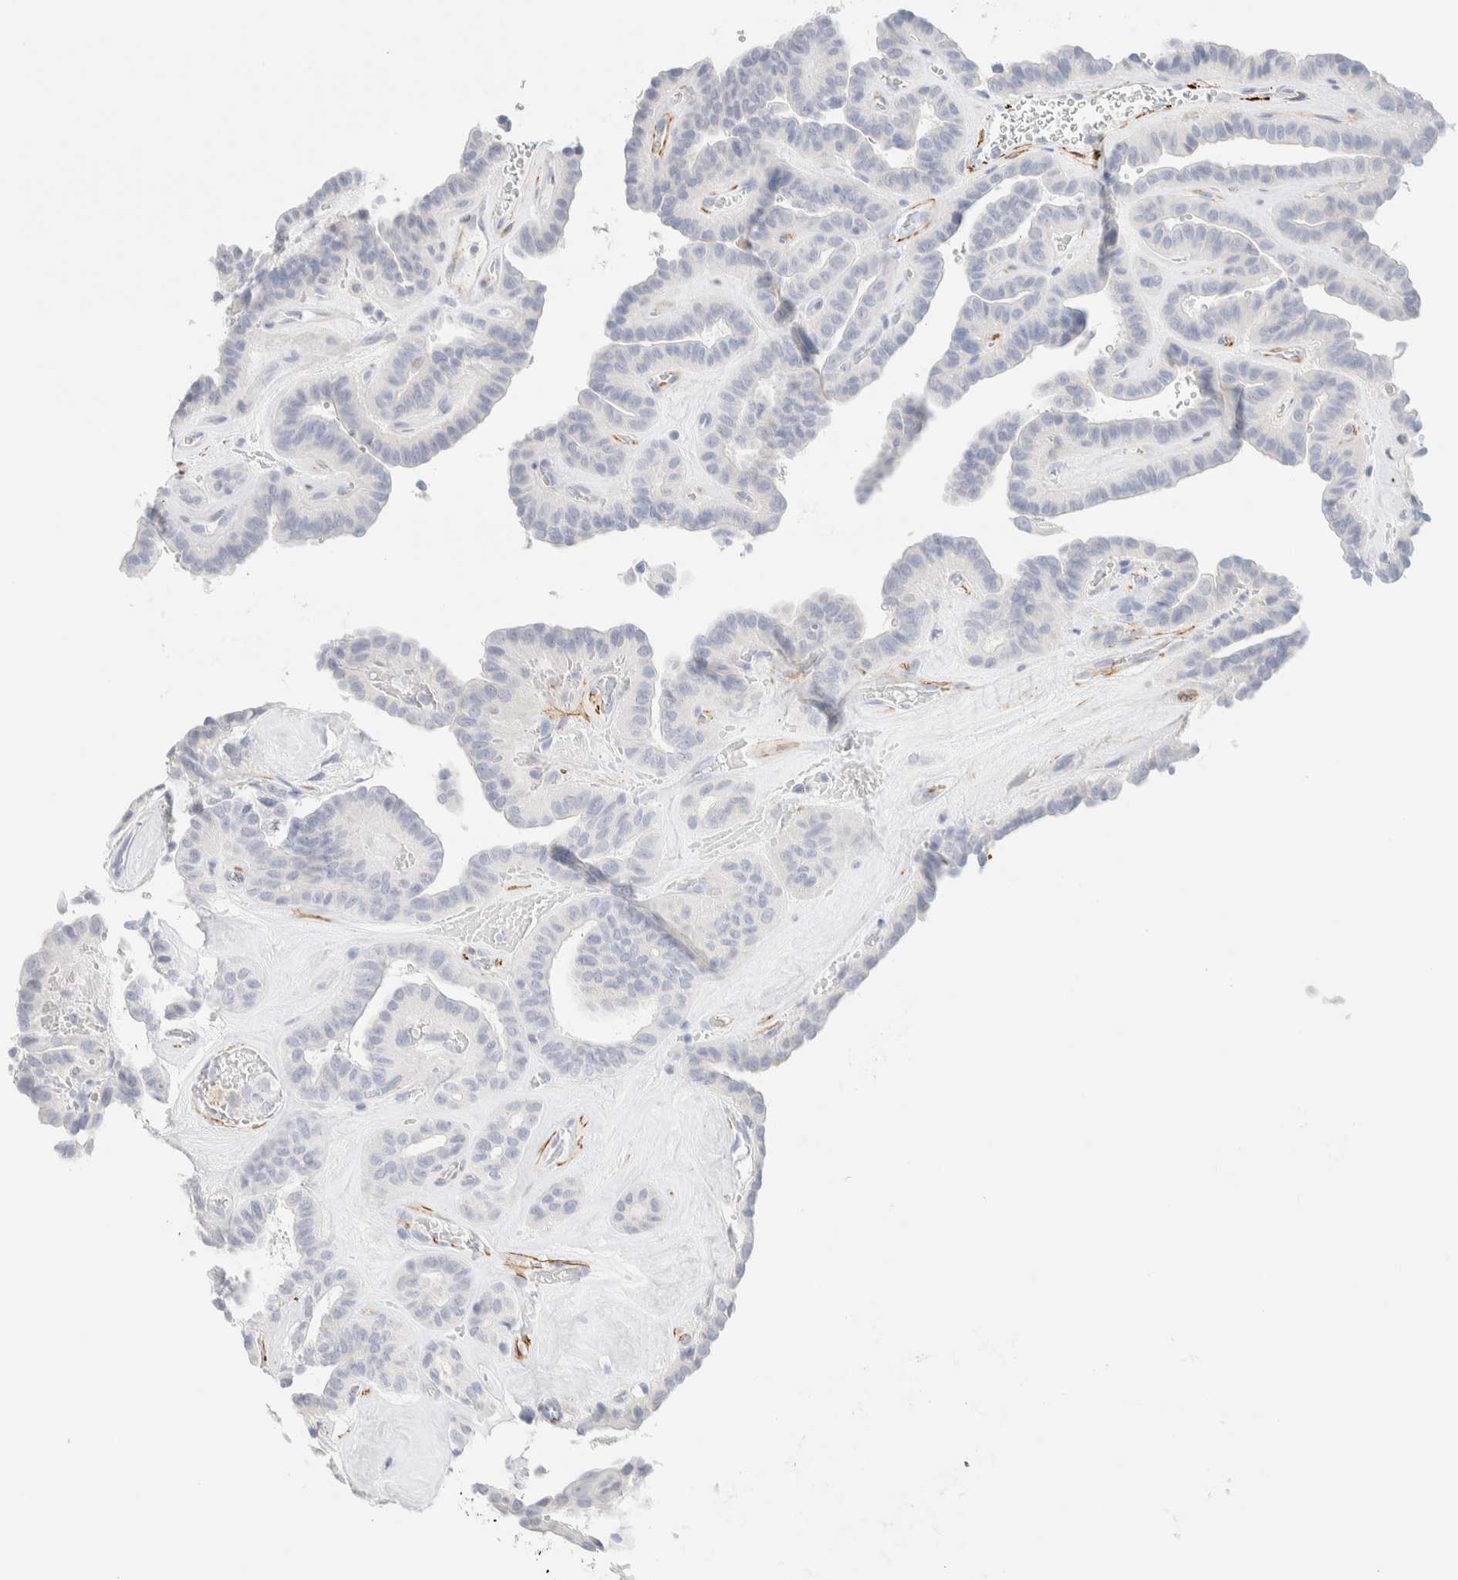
{"staining": {"intensity": "negative", "quantity": "none", "location": "none"}, "tissue": "thyroid cancer", "cell_type": "Tumor cells", "image_type": "cancer", "snomed": [{"axis": "morphology", "description": "Papillary adenocarcinoma, NOS"}, {"axis": "topography", "description": "Thyroid gland"}], "caption": "Thyroid papillary adenocarcinoma stained for a protein using immunohistochemistry displays no positivity tumor cells.", "gene": "AFMID", "patient": {"sex": "male", "age": 77}}